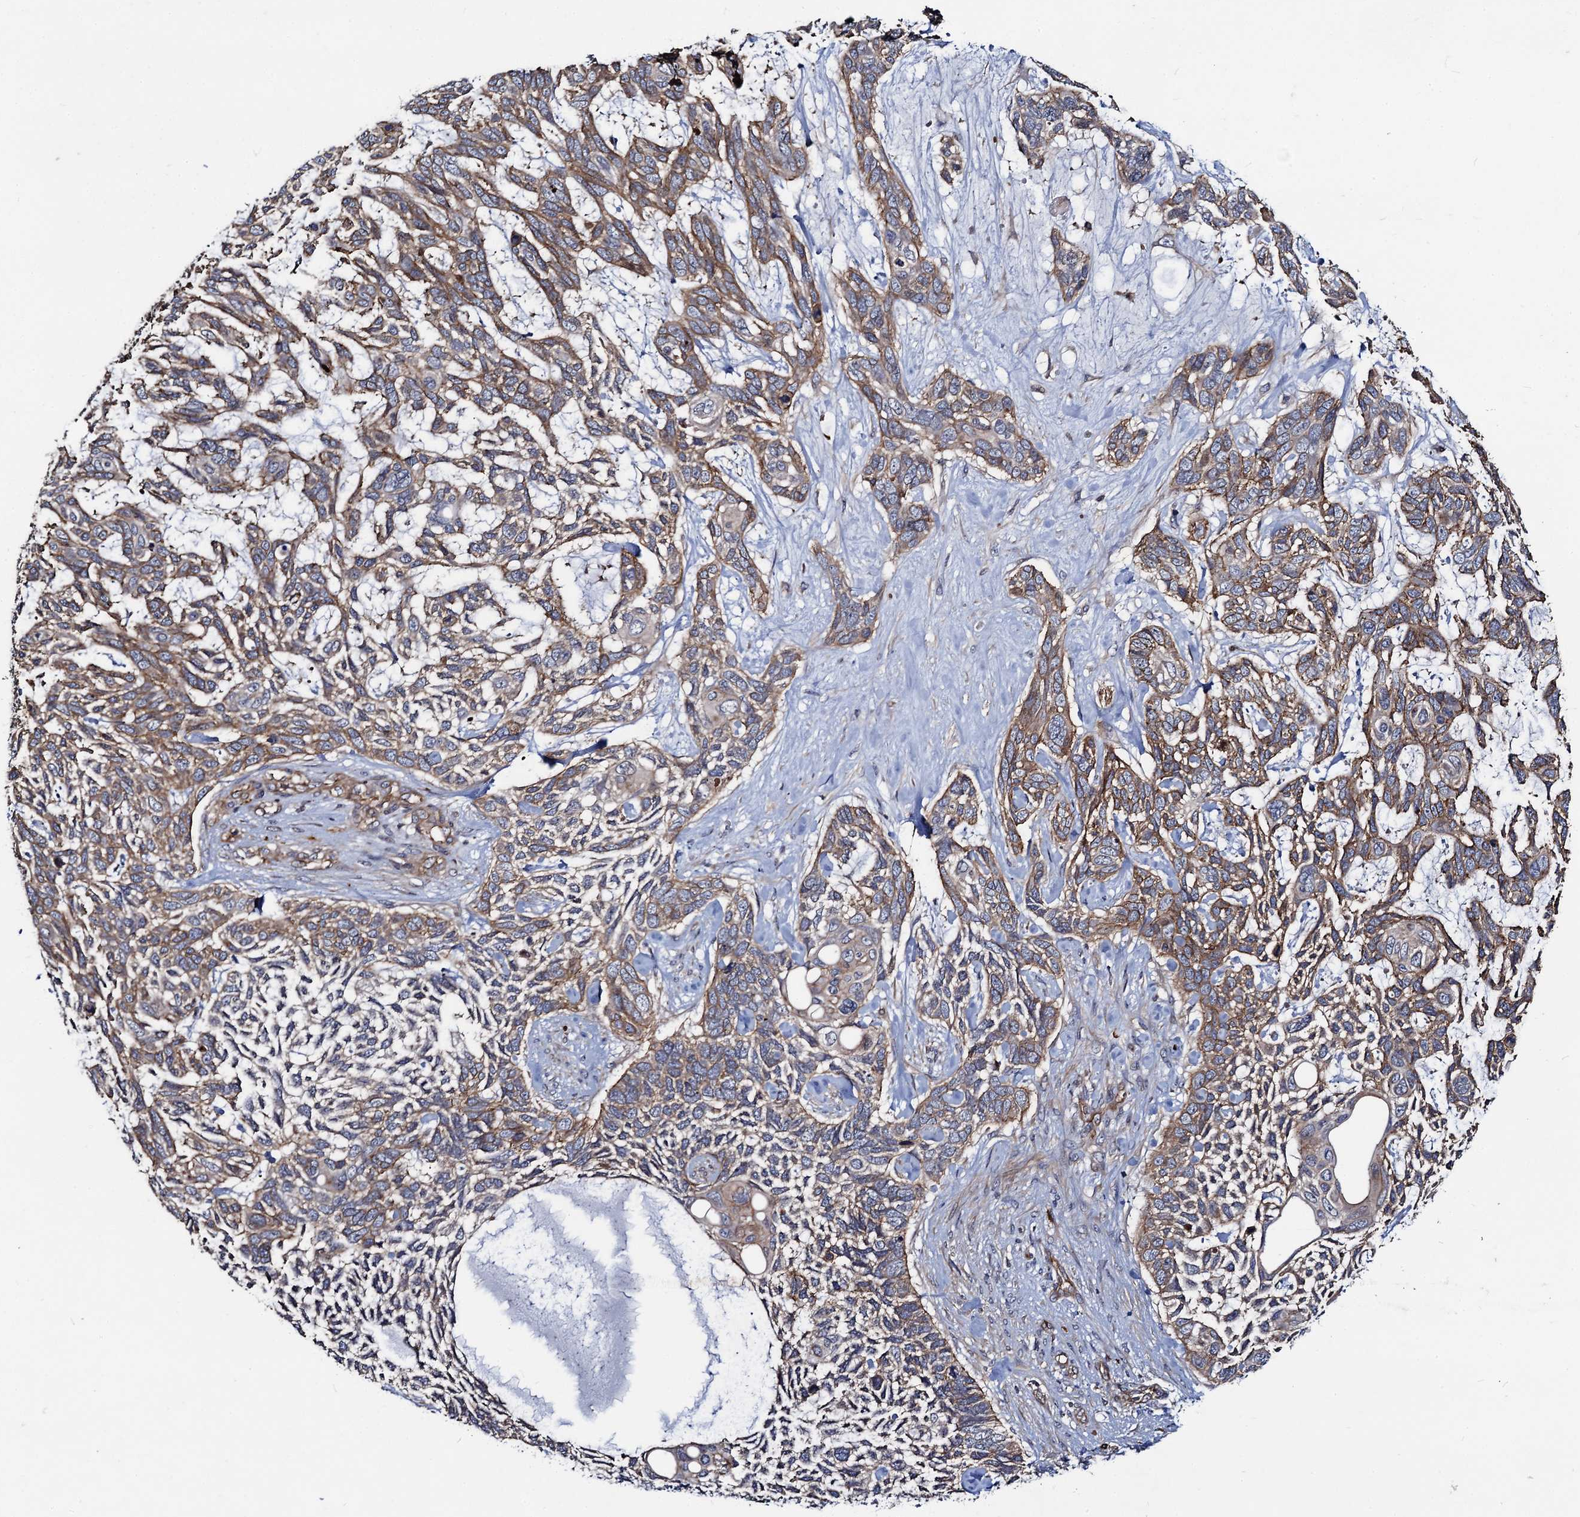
{"staining": {"intensity": "moderate", "quantity": "25%-75%", "location": "cytoplasmic/membranous"}, "tissue": "skin cancer", "cell_type": "Tumor cells", "image_type": "cancer", "snomed": [{"axis": "morphology", "description": "Basal cell carcinoma"}, {"axis": "topography", "description": "Skin"}], "caption": "Immunohistochemistry (IHC) of skin cancer (basal cell carcinoma) displays medium levels of moderate cytoplasmic/membranous expression in about 25%-75% of tumor cells.", "gene": "KXD1", "patient": {"sex": "male", "age": 88}}